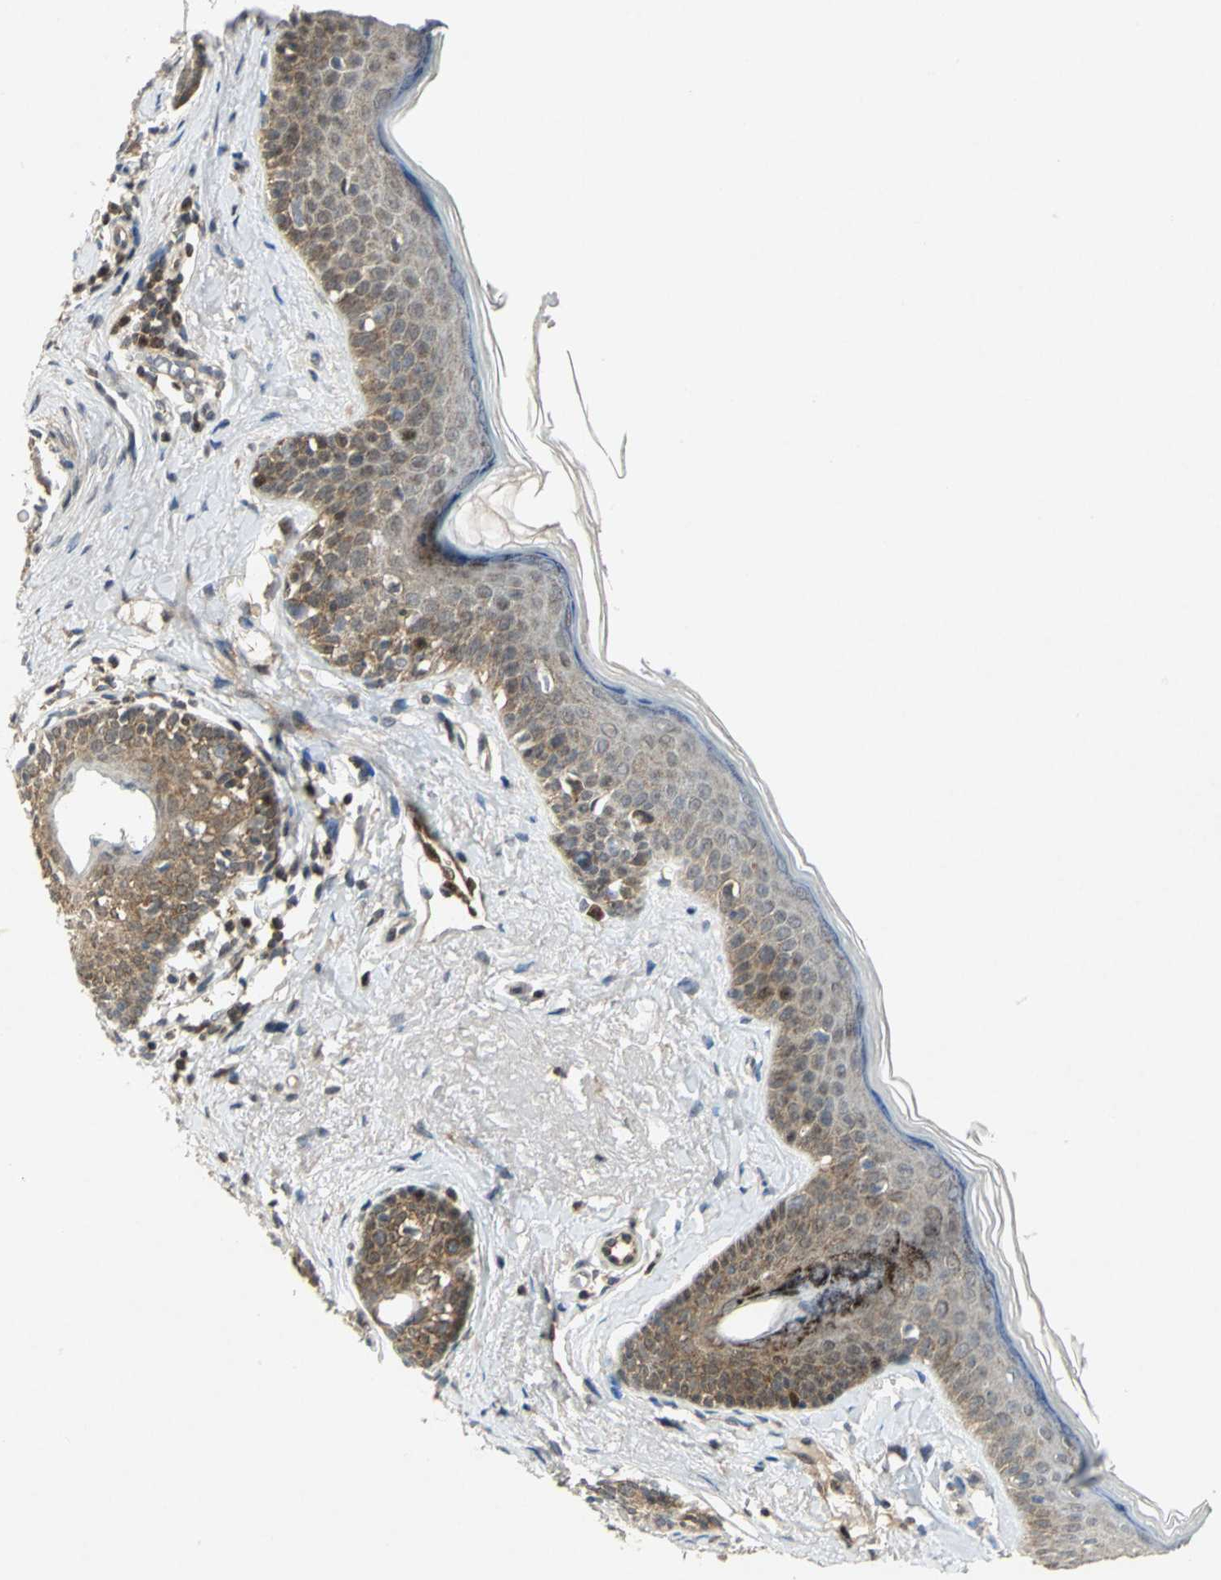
{"staining": {"intensity": "moderate", "quantity": ">75%", "location": "cytoplasmic/membranous"}, "tissue": "skin cancer", "cell_type": "Tumor cells", "image_type": "cancer", "snomed": [{"axis": "morphology", "description": "Normal tissue, NOS"}, {"axis": "morphology", "description": "Basal cell carcinoma"}, {"axis": "topography", "description": "Skin"}], "caption": "Protein analysis of skin cancer (basal cell carcinoma) tissue demonstrates moderate cytoplasmic/membranous positivity in approximately >75% of tumor cells. The protein is stained brown, and the nuclei are stained in blue (DAB IHC with brightfield microscopy, high magnification).", "gene": "PPIA", "patient": {"sex": "female", "age": 69}}